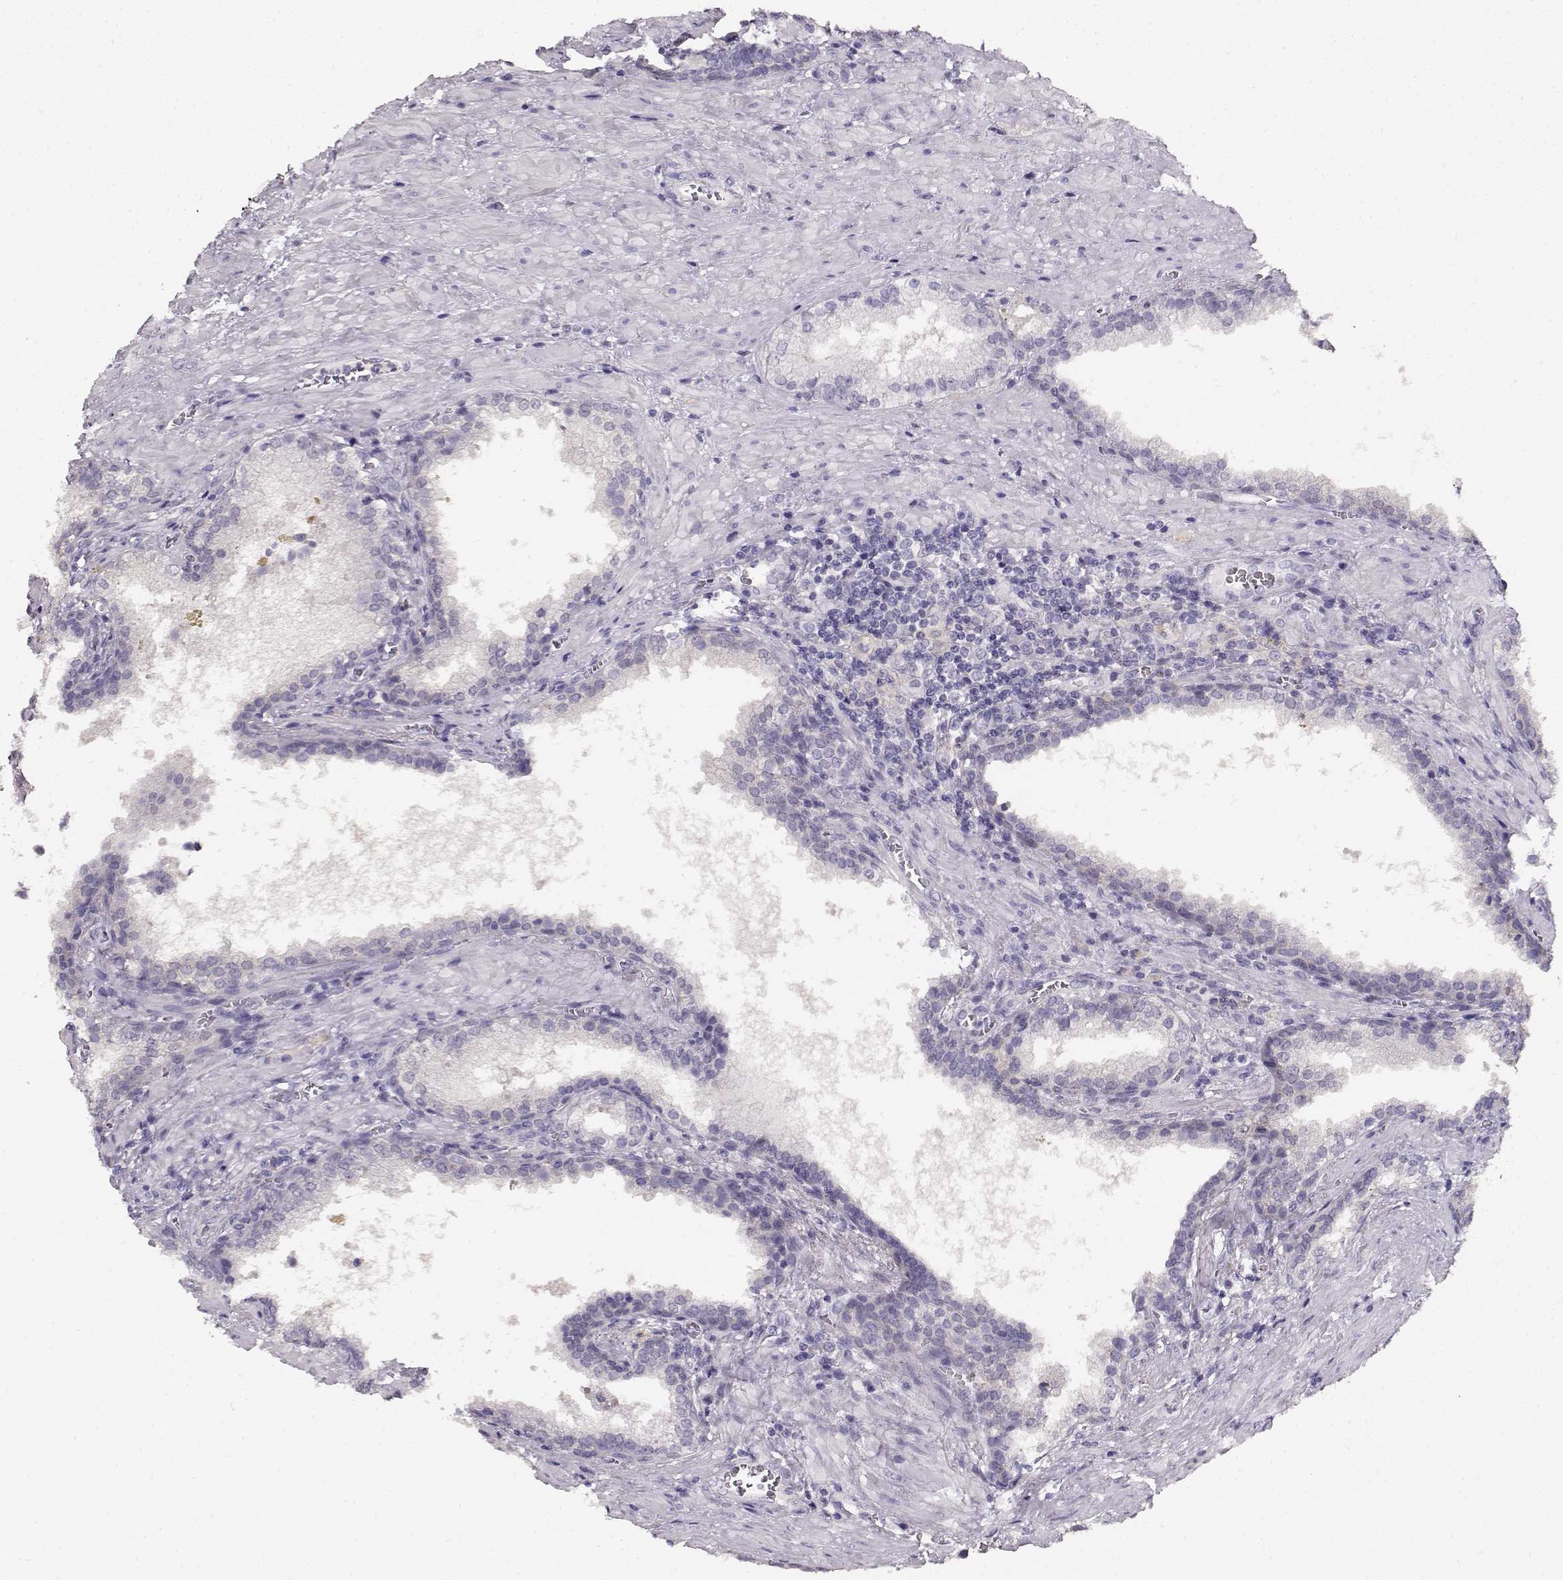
{"staining": {"intensity": "negative", "quantity": "none", "location": "none"}, "tissue": "prostate cancer", "cell_type": "Tumor cells", "image_type": "cancer", "snomed": [{"axis": "morphology", "description": "Adenocarcinoma, NOS"}, {"axis": "topography", "description": "Prostate and seminal vesicle, NOS"}], "caption": "Immunohistochemical staining of human prostate cancer (adenocarcinoma) demonstrates no significant expression in tumor cells.", "gene": "NDRG4", "patient": {"sex": "male", "age": 63}}